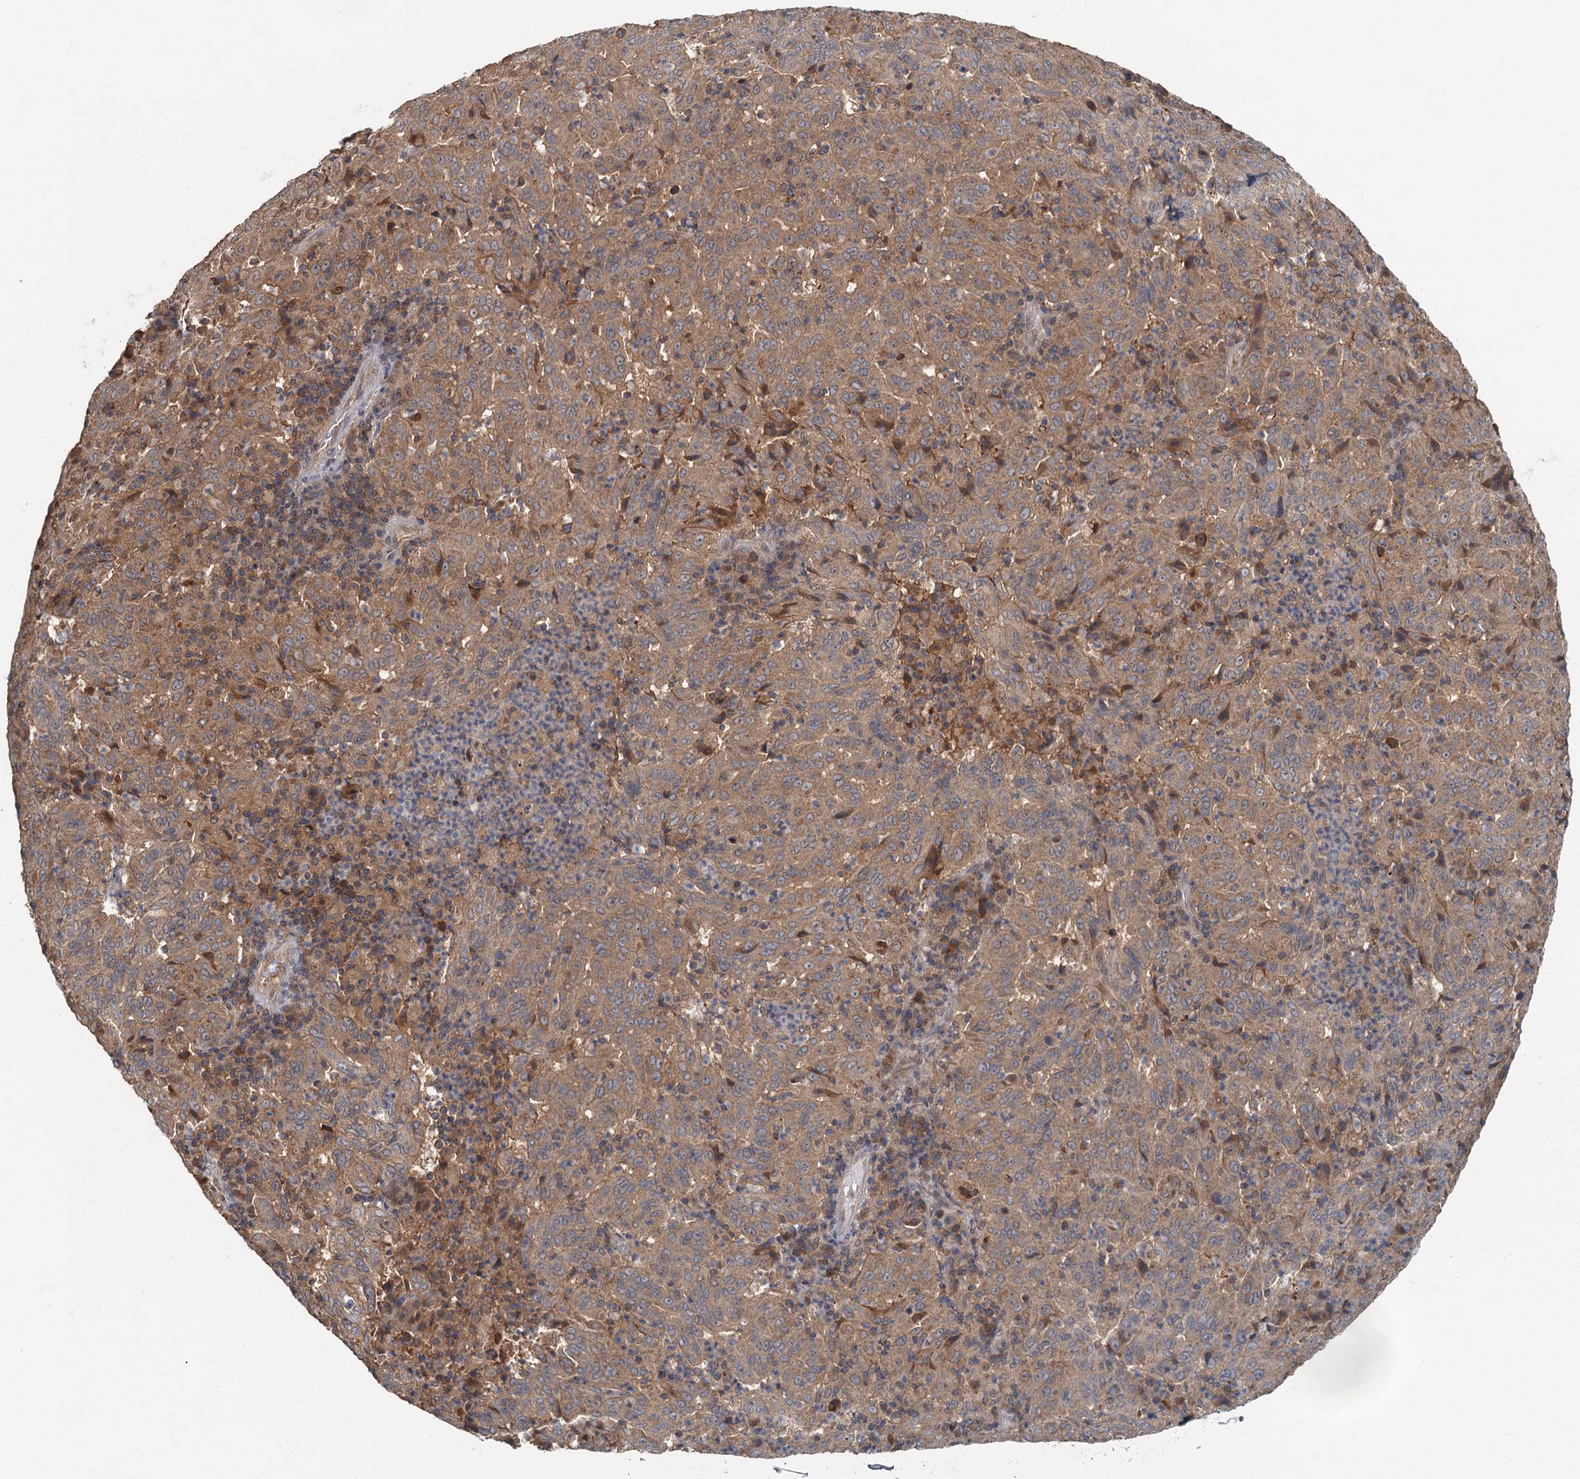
{"staining": {"intensity": "moderate", "quantity": ">75%", "location": "cytoplasmic/membranous"}, "tissue": "pancreatic cancer", "cell_type": "Tumor cells", "image_type": "cancer", "snomed": [{"axis": "morphology", "description": "Adenocarcinoma, NOS"}, {"axis": "topography", "description": "Pancreas"}], "caption": "Immunohistochemistry of pancreatic adenocarcinoma exhibits medium levels of moderate cytoplasmic/membranous positivity in about >75% of tumor cells.", "gene": "WDCP", "patient": {"sex": "male", "age": 63}}